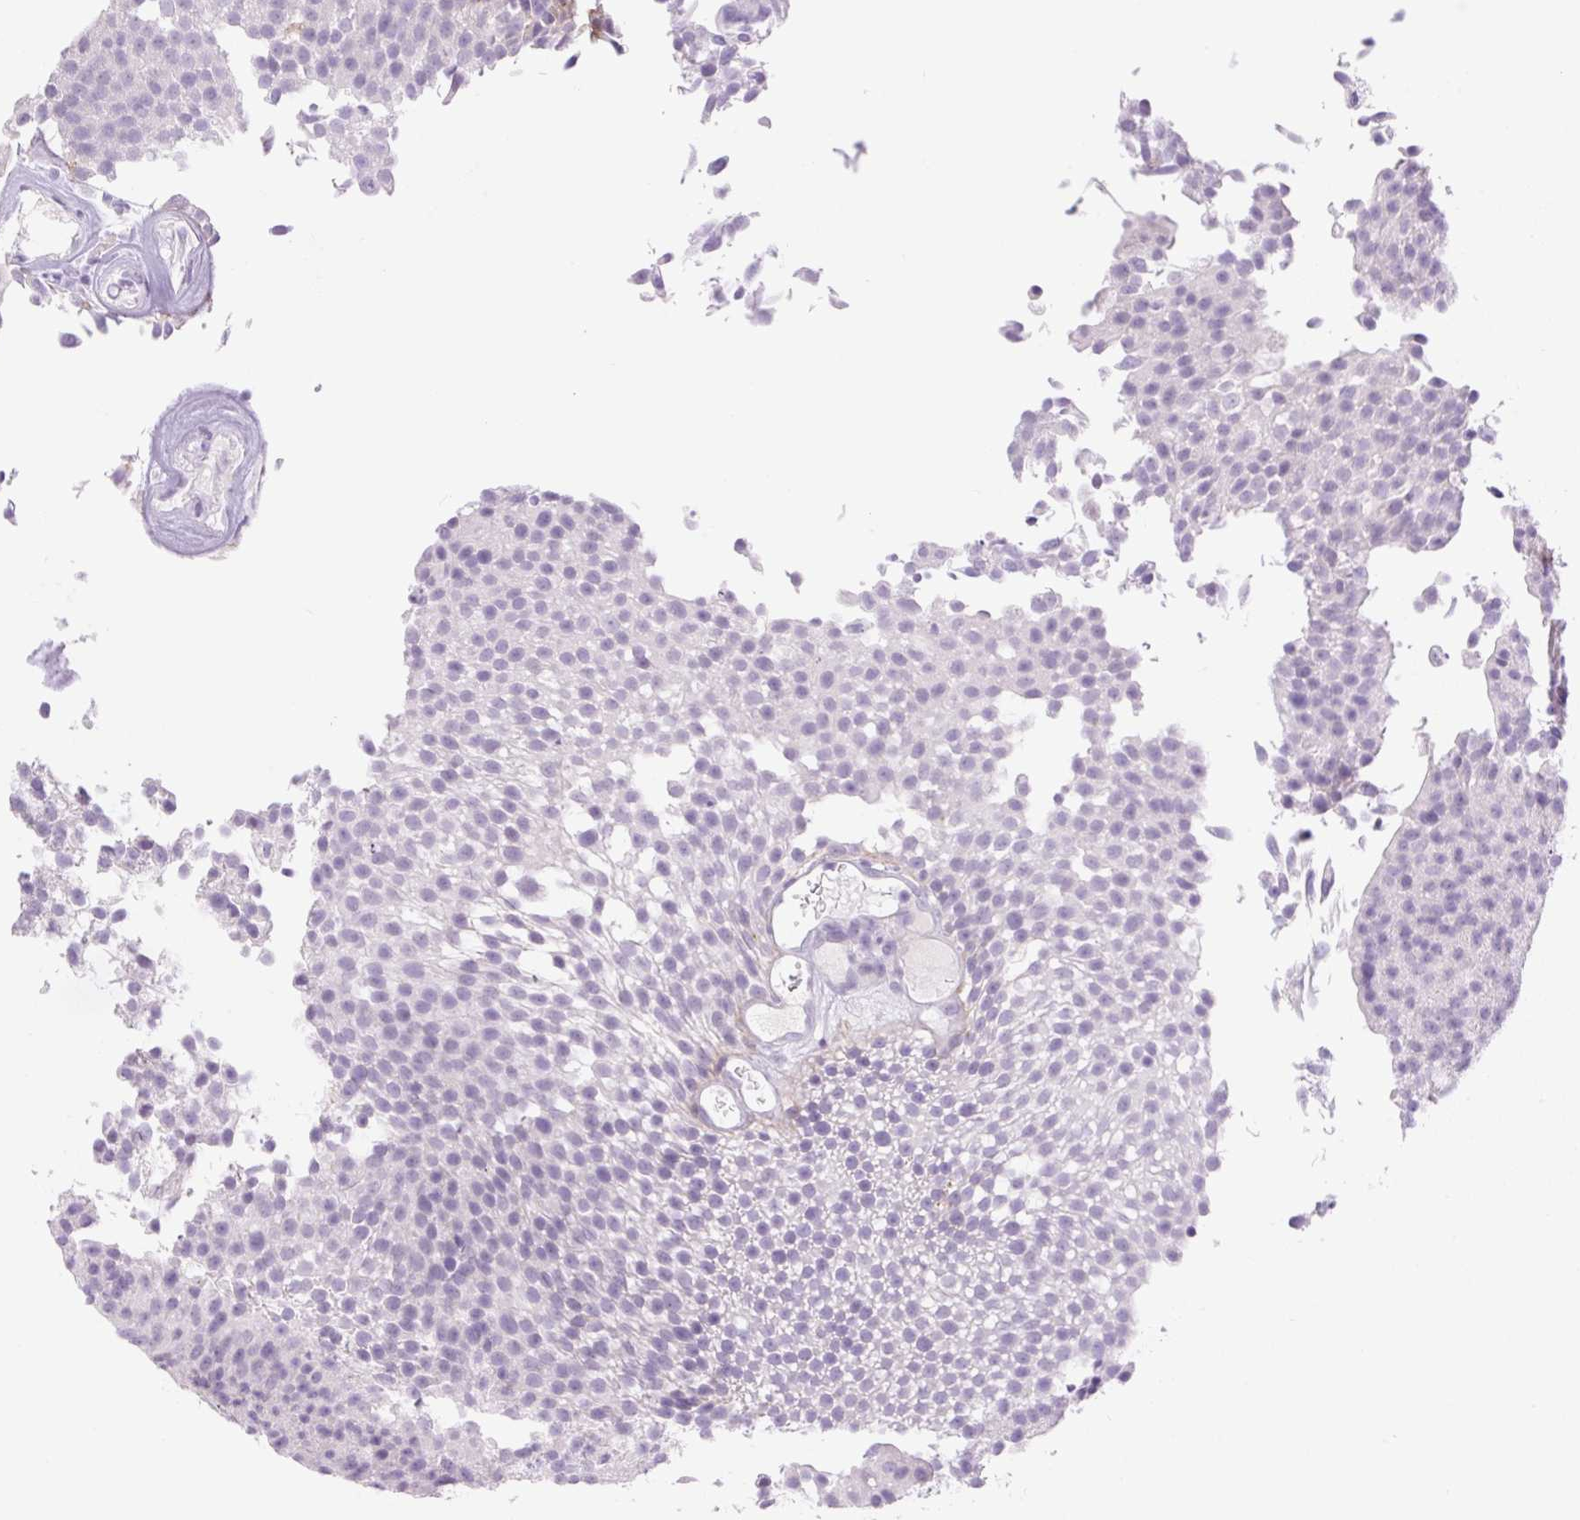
{"staining": {"intensity": "negative", "quantity": "none", "location": "none"}, "tissue": "urothelial cancer", "cell_type": "Tumor cells", "image_type": "cancer", "snomed": [{"axis": "morphology", "description": "Urothelial carcinoma, Low grade"}, {"axis": "topography", "description": "Urinary bladder"}], "caption": "This image is of urothelial cancer stained with IHC to label a protein in brown with the nuclei are counter-stained blue. There is no positivity in tumor cells.", "gene": "COL9A2", "patient": {"sex": "female", "age": 79}}